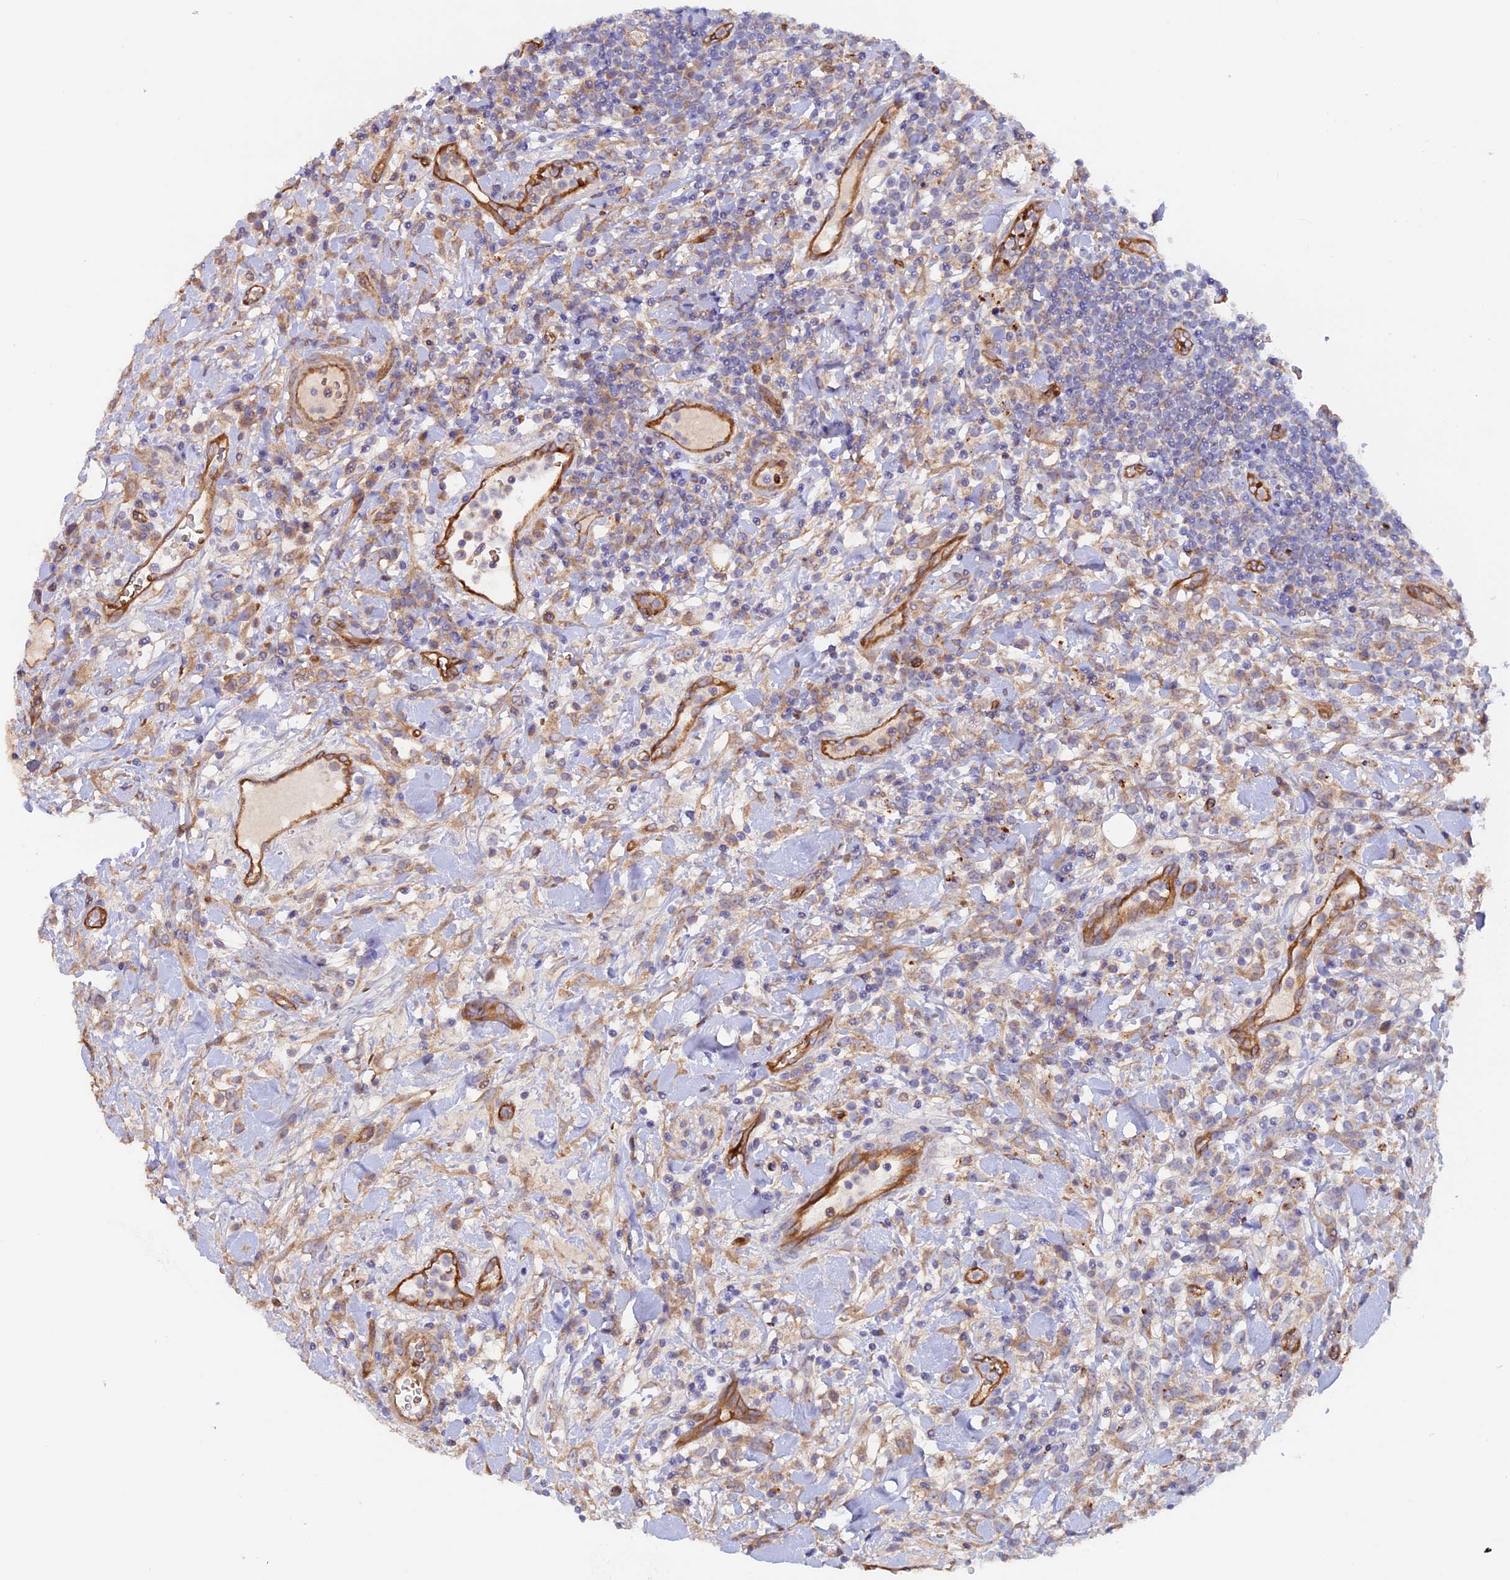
{"staining": {"intensity": "weak", "quantity": "<25%", "location": "cytoplasmic/membranous"}, "tissue": "lymphoma", "cell_type": "Tumor cells", "image_type": "cancer", "snomed": [{"axis": "morphology", "description": "Malignant lymphoma, non-Hodgkin's type, High grade"}, {"axis": "topography", "description": "Colon"}], "caption": "Tumor cells are negative for brown protein staining in lymphoma. Brightfield microscopy of immunohistochemistry (IHC) stained with DAB (3,3'-diaminobenzidine) (brown) and hematoxylin (blue), captured at high magnification.", "gene": "DUS3L", "patient": {"sex": "female", "age": 53}}